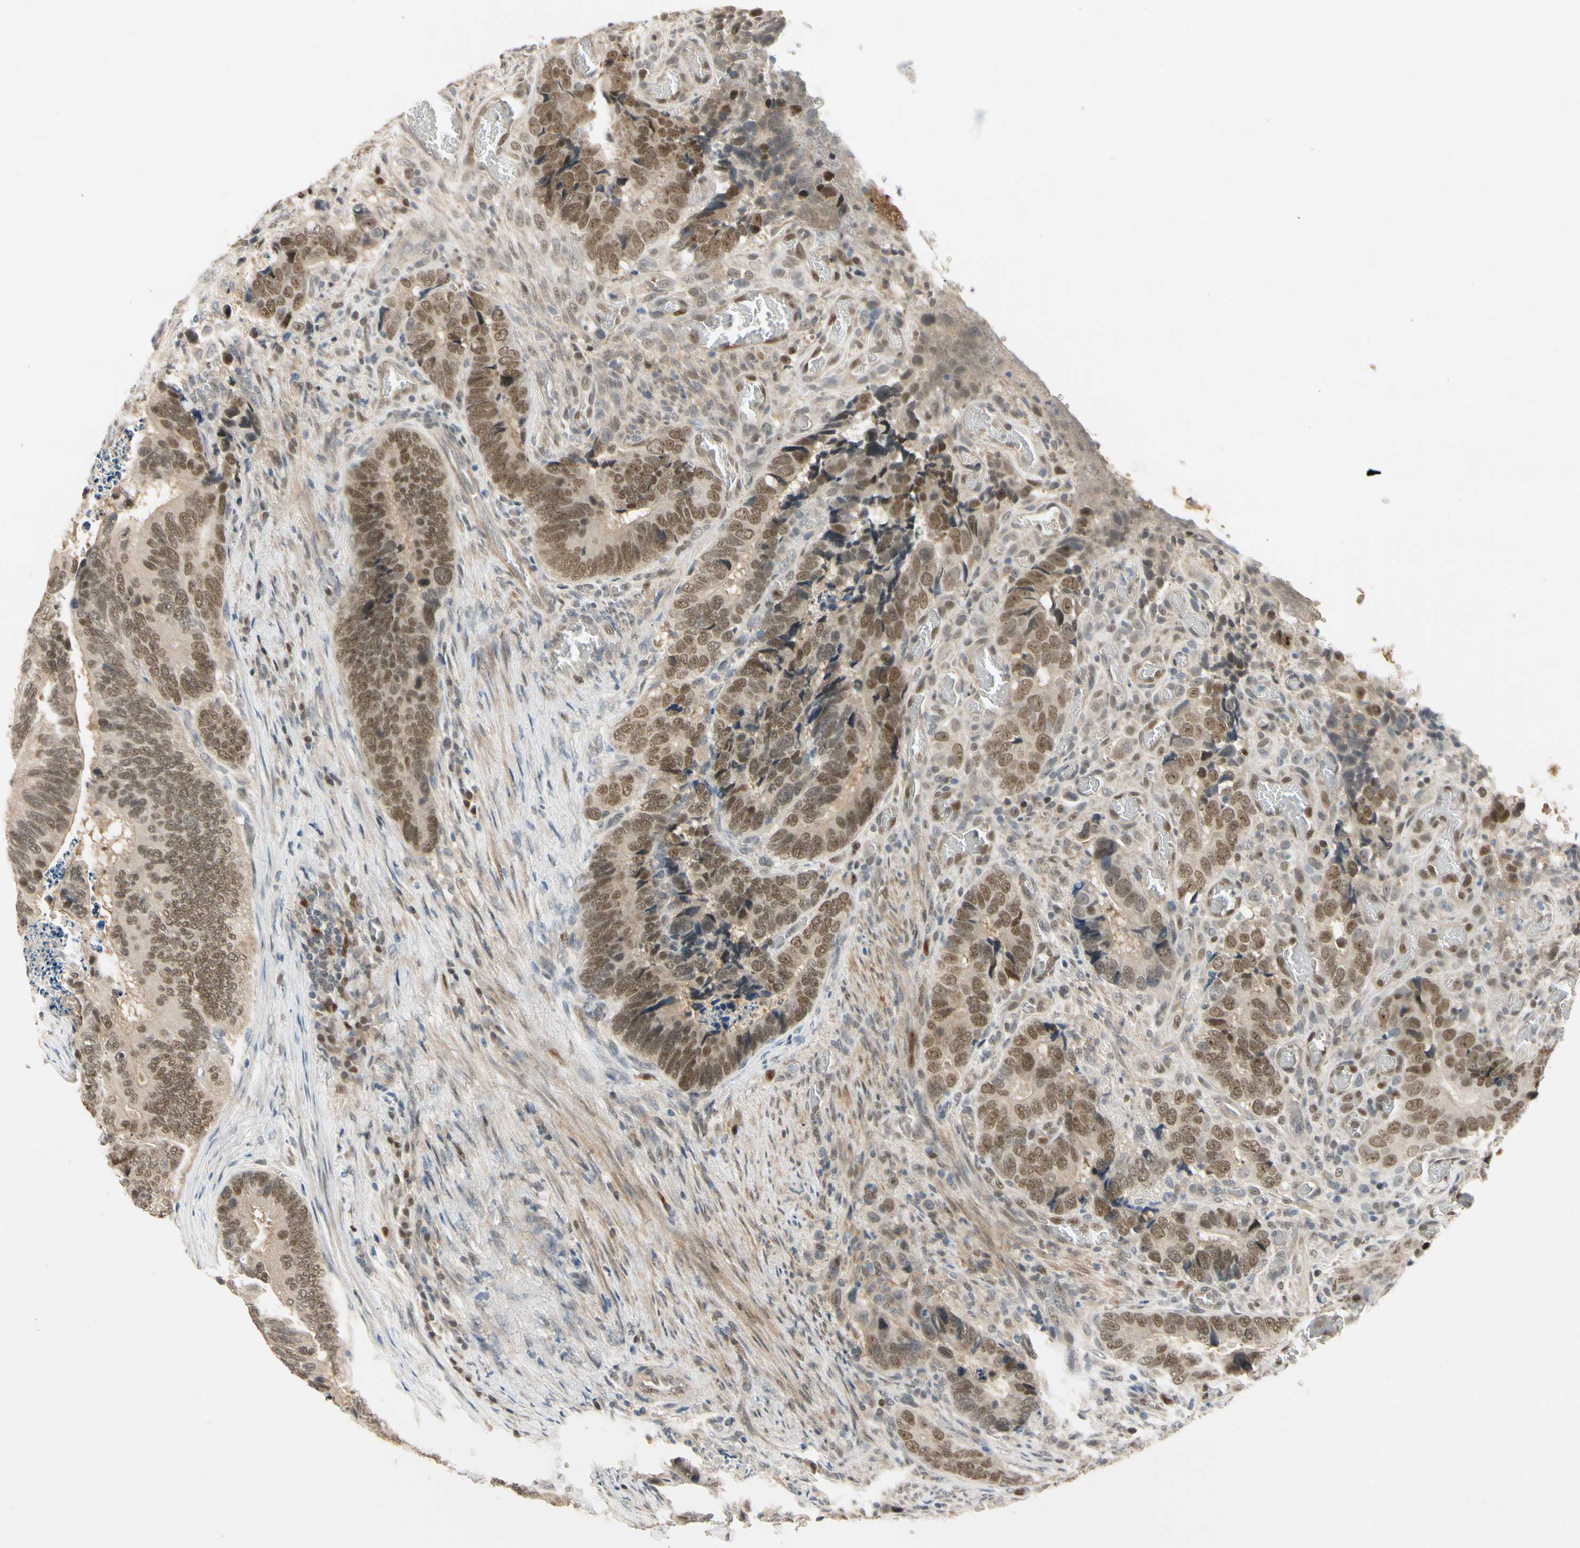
{"staining": {"intensity": "moderate", "quantity": ">75%", "location": "cytoplasmic/membranous,nuclear"}, "tissue": "colorectal cancer", "cell_type": "Tumor cells", "image_type": "cancer", "snomed": [{"axis": "morphology", "description": "Adenocarcinoma, NOS"}, {"axis": "topography", "description": "Colon"}], "caption": "A medium amount of moderate cytoplasmic/membranous and nuclear expression is present in approximately >75% of tumor cells in adenocarcinoma (colorectal) tissue.", "gene": "RIOX2", "patient": {"sex": "male", "age": 72}}